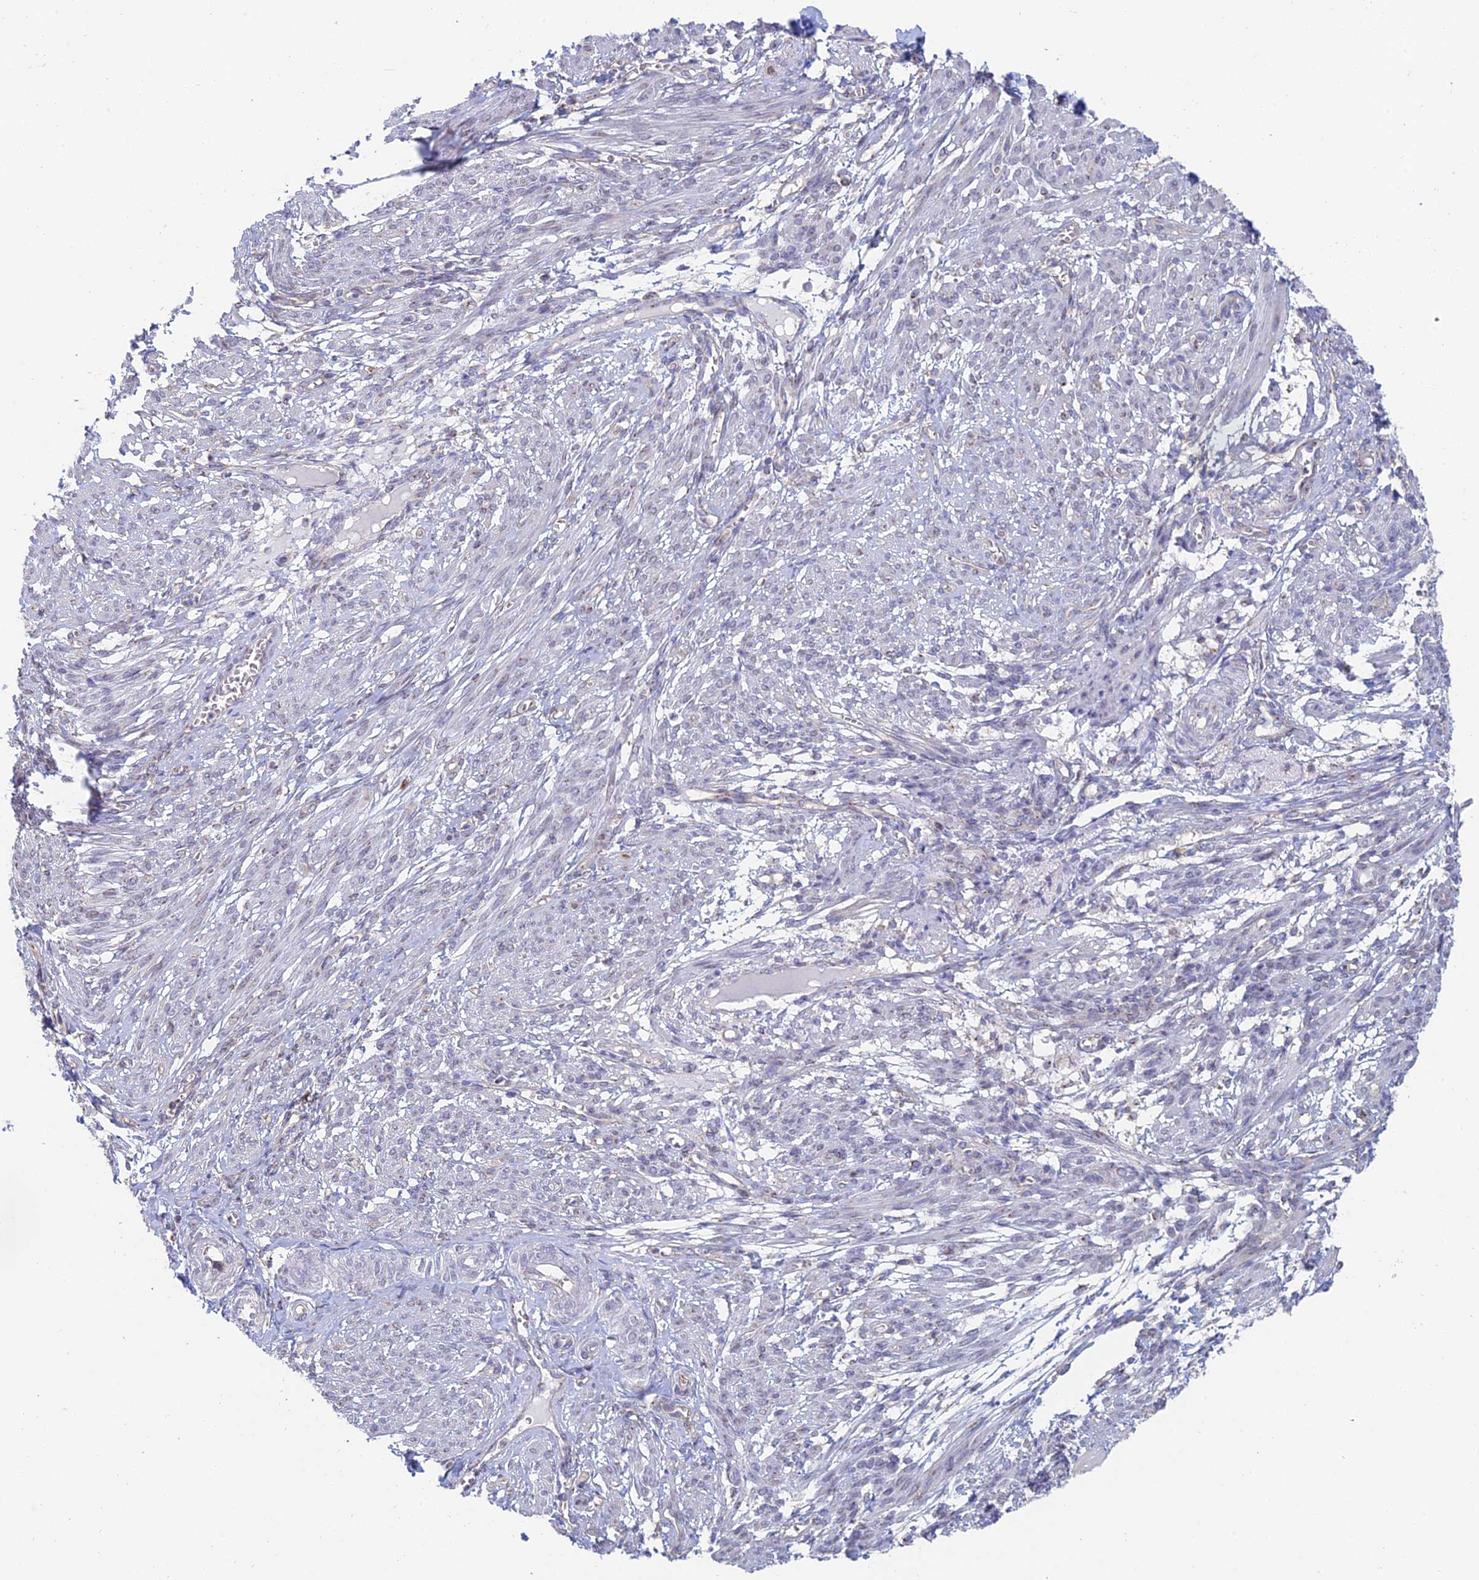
{"staining": {"intensity": "negative", "quantity": "none", "location": "none"}, "tissue": "smooth muscle", "cell_type": "Smooth muscle cells", "image_type": "normal", "snomed": [{"axis": "morphology", "description": "Normal tissue, NOS"}, {"axis": "topography", "description": "Smooth muscle"}], "caption": "Immunohistochemistry of benign smooth muscle displays no expression in smooth muscle cells.", "gene": "ENSG00000267561", "patient": {"sex": "female", "age": 39}}